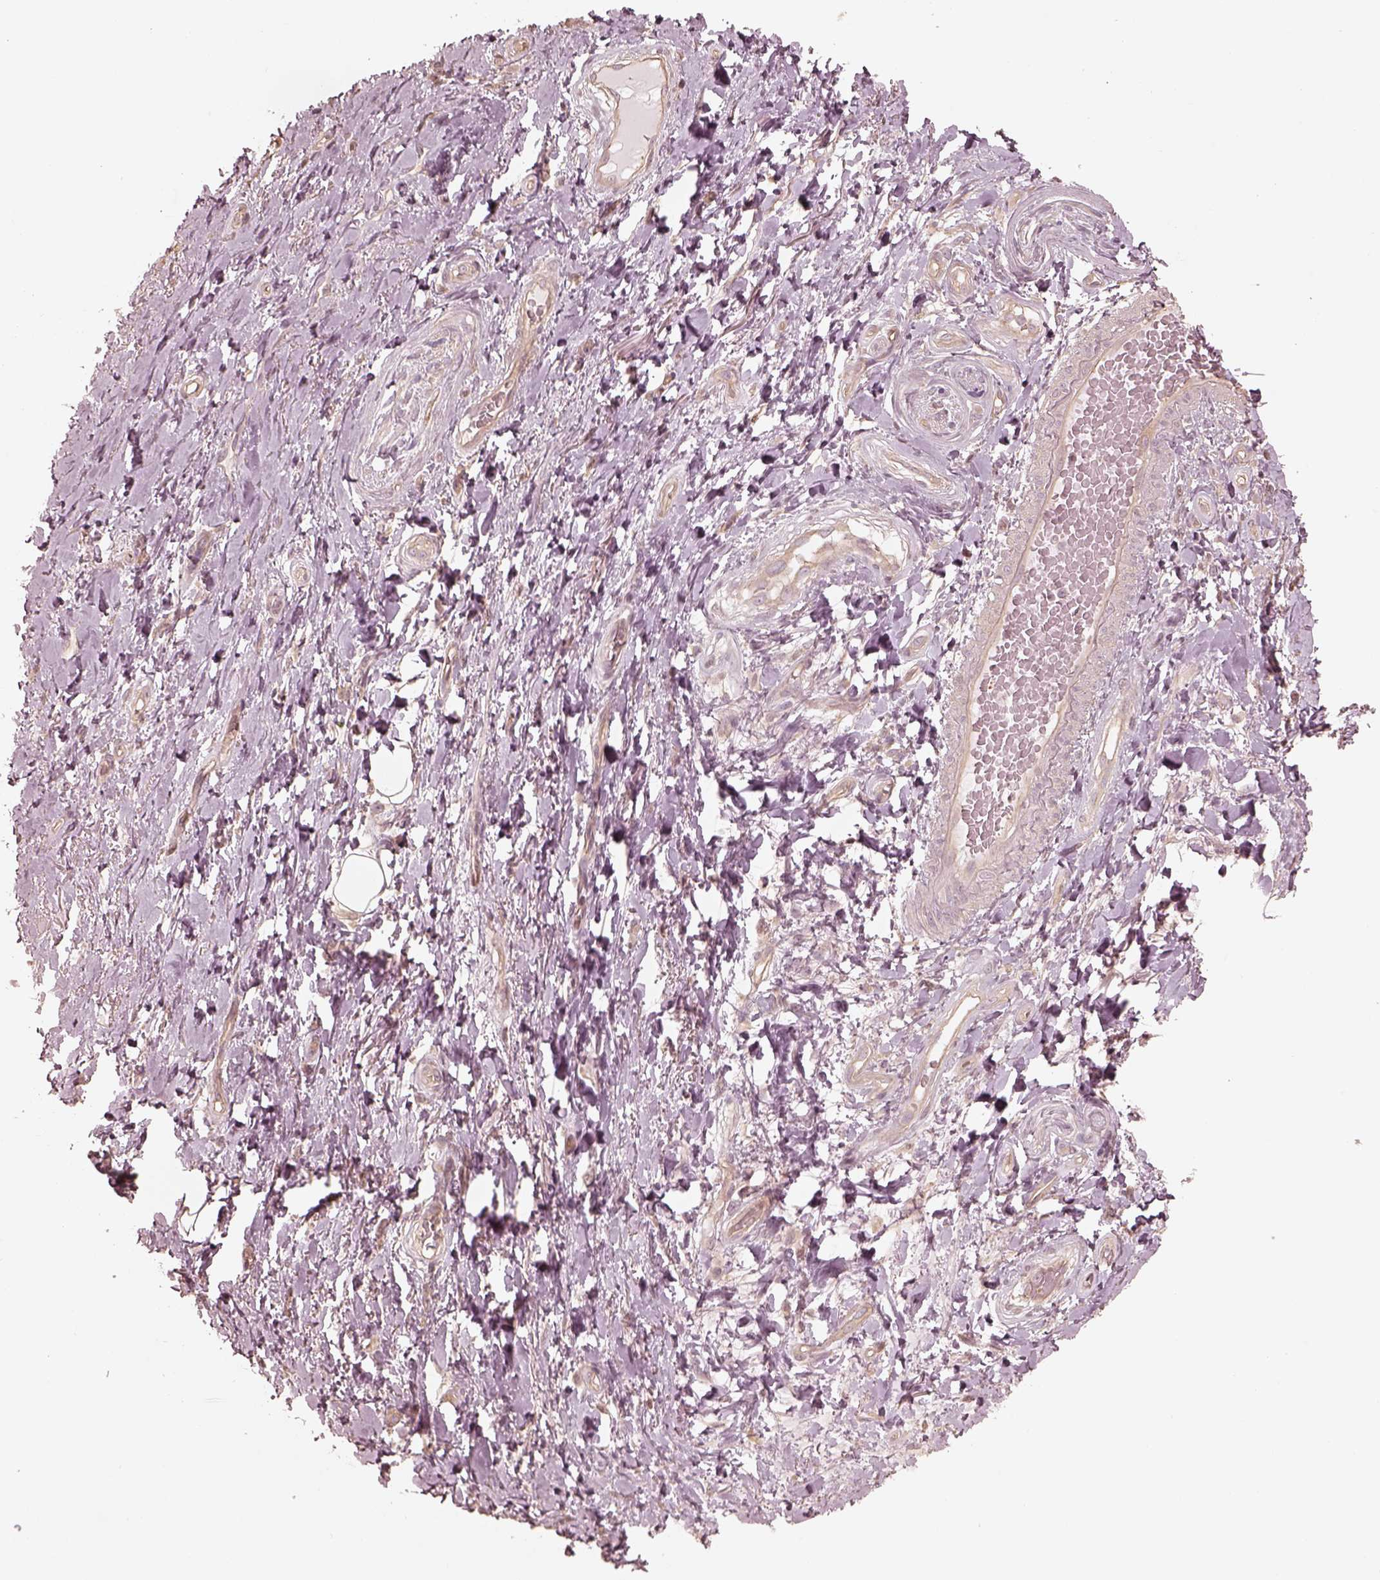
{"staining": {"intensity": "weak", "quantity": "25%-75%", "location": "cytoplasmic/membranous"}, "tissue": "adipose tissue", "cell_type": "Adipocytes", "image_type": "normal", "snomed": [{"axis": "morphology", "description": "Normal tissue, NOS"}, {"axis": "topography", "description": "Anal"}, {"axis": "topography", "description": "Peripheral nerve tissue"}], "caption": "Immunohistochemistry (DAB) staining of unremarkable adipose tissue reveals weak cytoplasmic/membranous protein staining in approximately 25%-75% of adipocytes. The staining was performed using DAB (3,3'-diaminobenzidine), with brown indicating positive protein expression. Nuclei are stained blue with hematoxylin.", "gene": "KIF5C", "patient": {"sex": "male", "age": 53}}